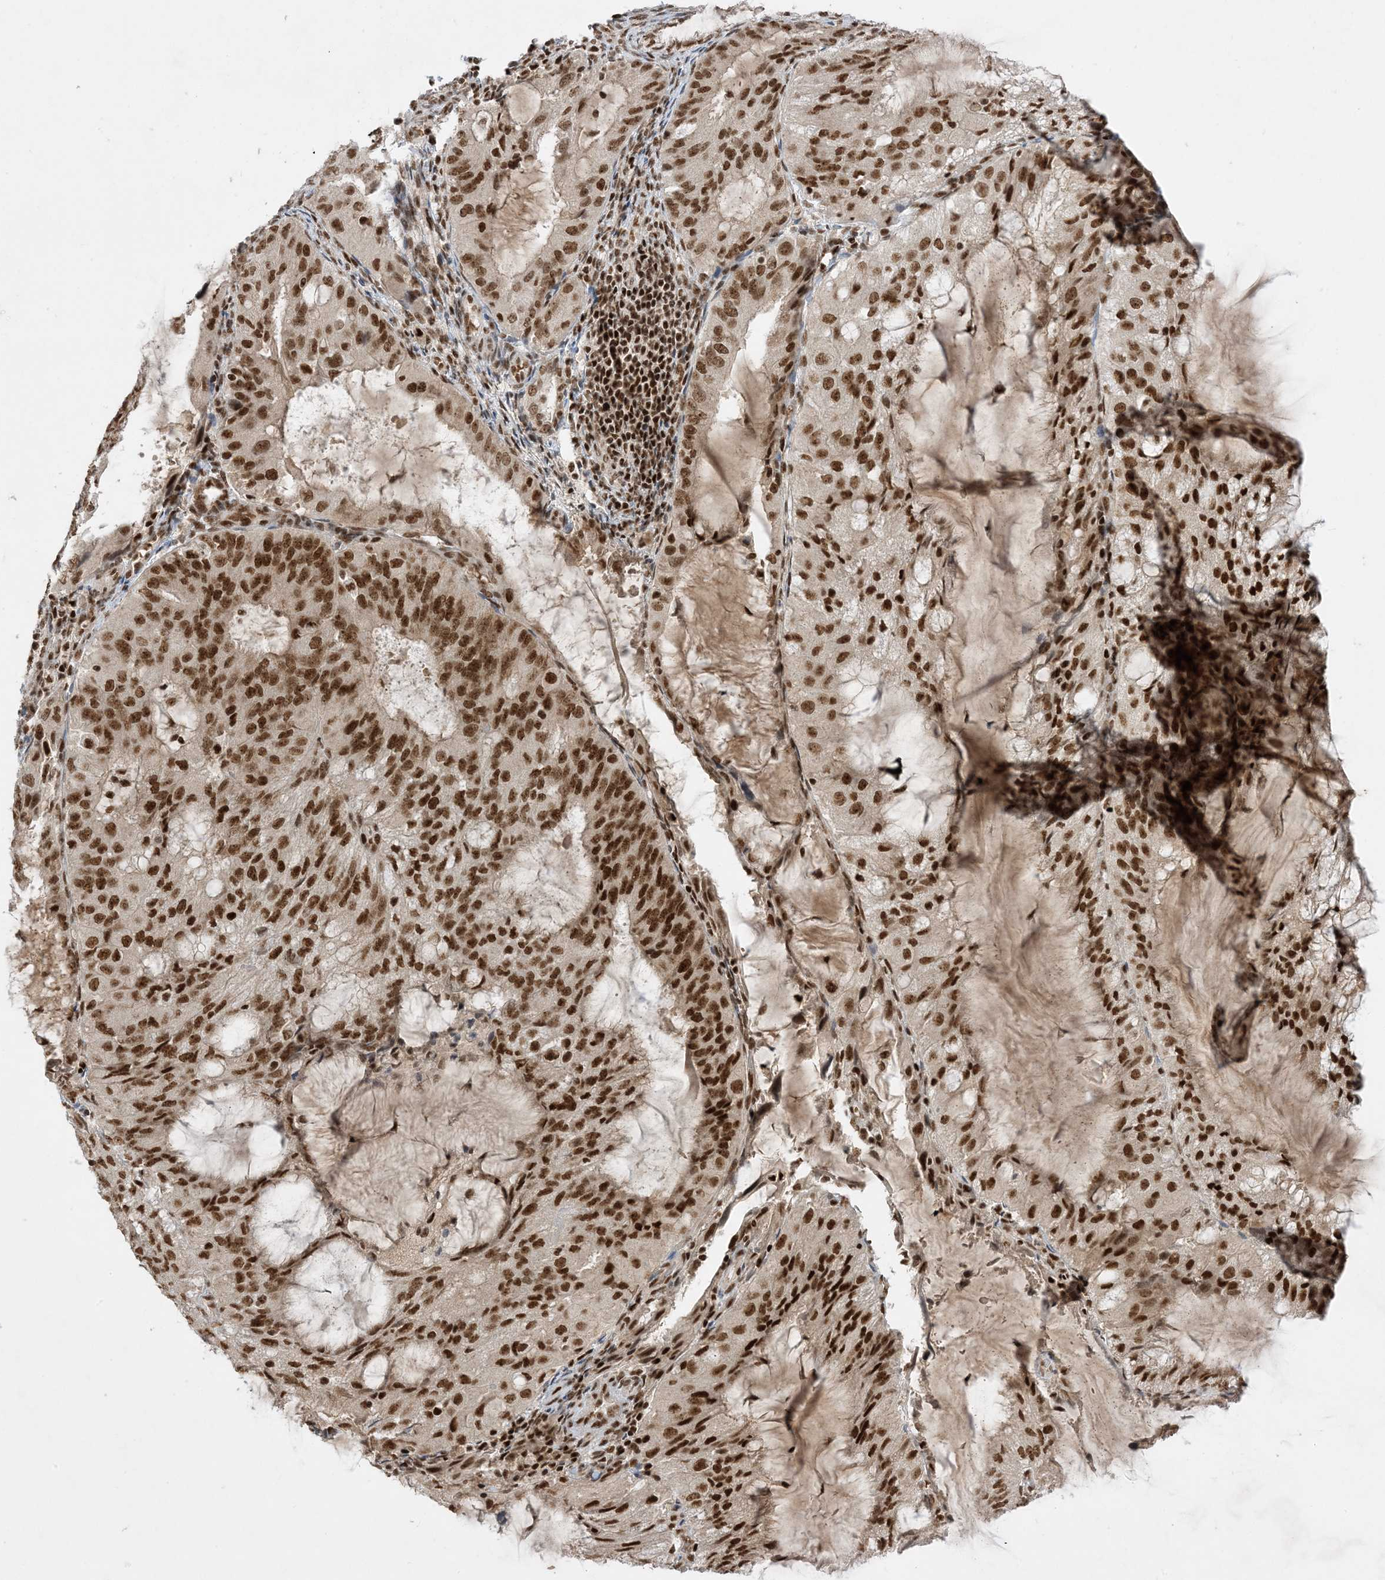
{"staining": {"intensity": "strong", "quantity": ">75%", "location": "nuclear"}, "tissue": "endometrial cancer", "cell_type": "Tumor cells", "image_type": "cancer", "snomed": [{"axis": "morphology", "description": "Adenocarcinoma, NOS"}, {"axis": "topography", "description": "Endometrium"}], "caption": "This histopathology image reveals immunohistochemistry (IHC) staining of human endometrial cancer, with high strong nuclear staining in about >75% of tumor cells.", "gene": "PPIL2", "patient": {"sex": "female", "age": 81}}